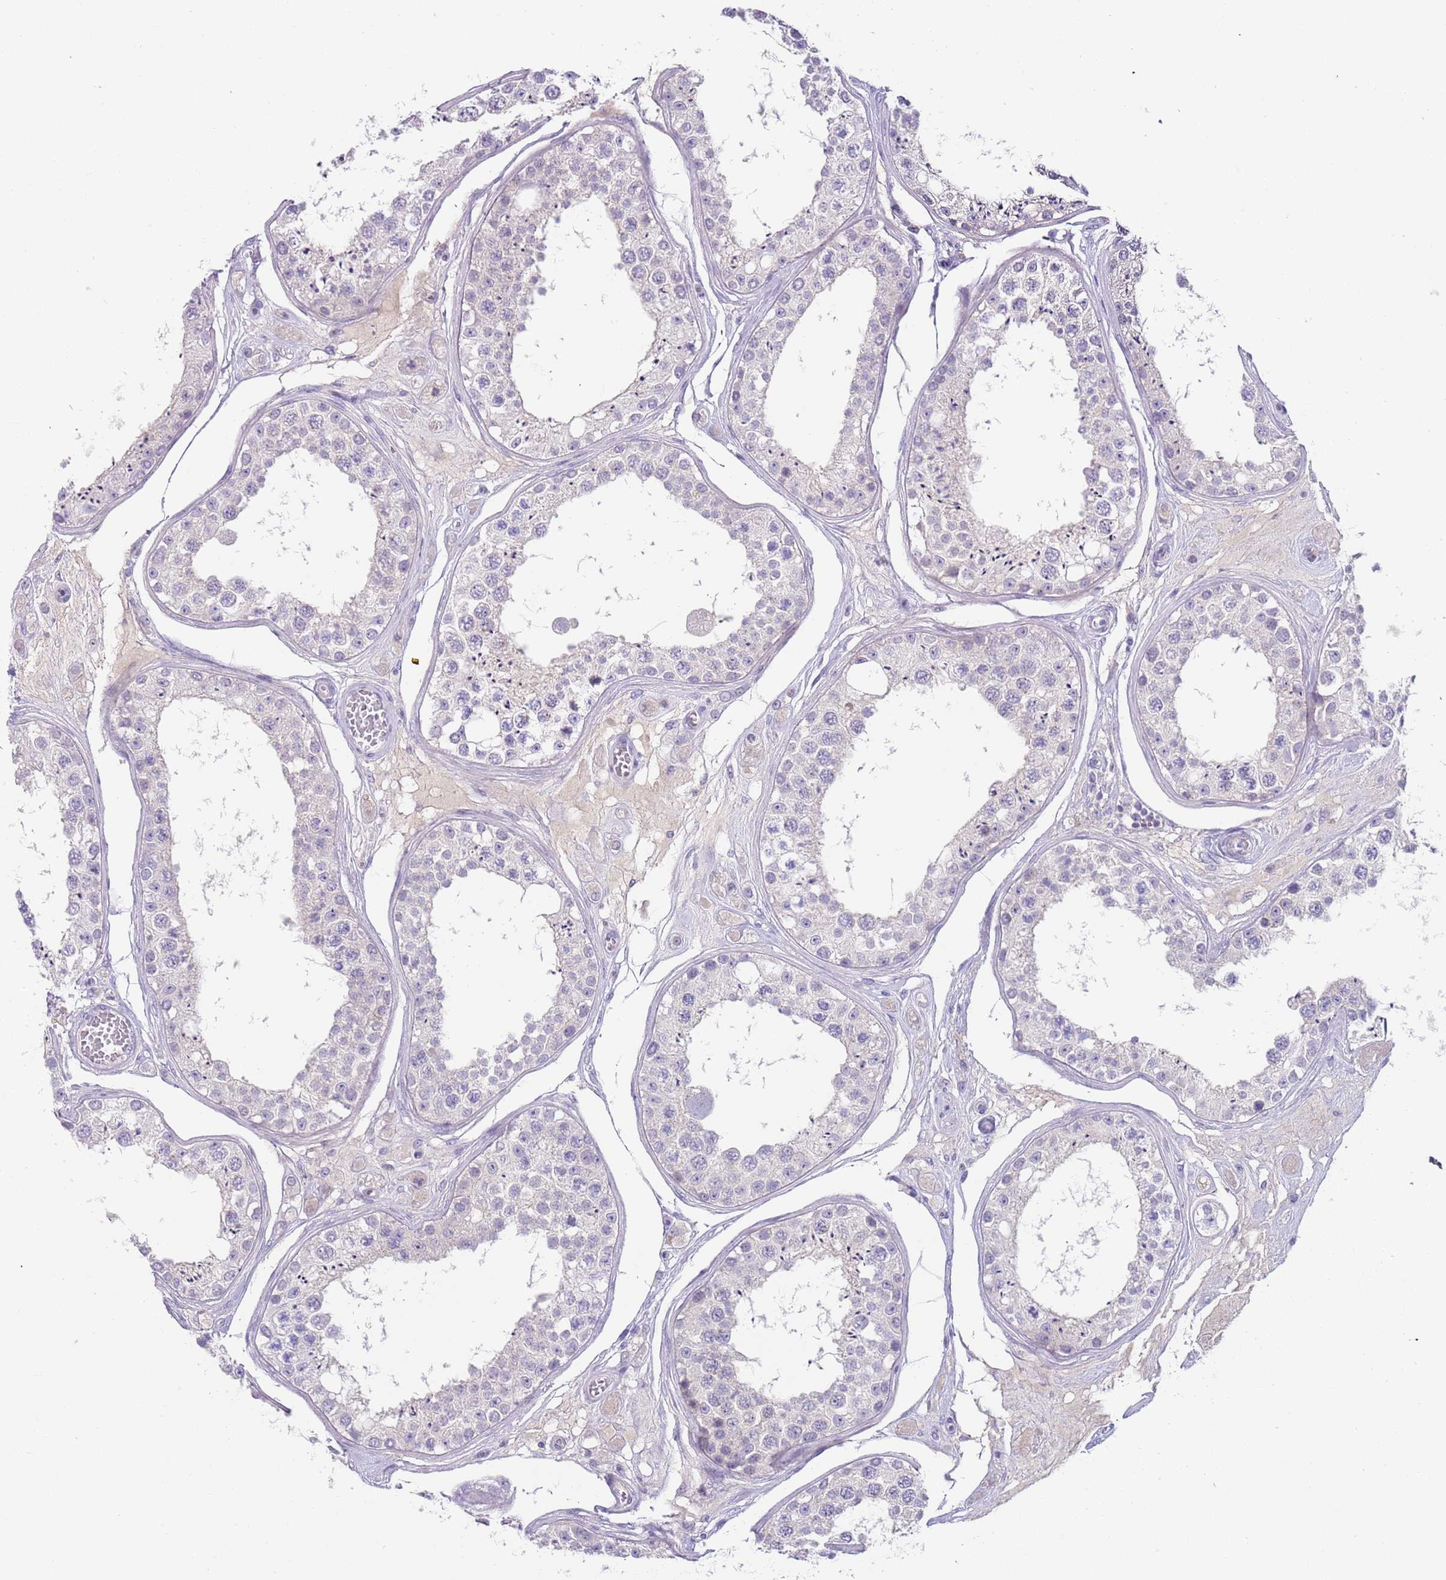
{"staining": {"intensity": "weak", "quantity": "<25%", "location": "cytoplasmic/membranous"}, "tissue": "testis", "cell_type": "Cells in seminiferous ducts", "image_type": "normal", "snomed": [{"axis": "morphology", "description": "Normal tissue, NOS"}, {"axis": "topography", "description": "Testis"}], "caption": "DAB immunohistochemical staining of benign human testis displays no significant expression in cells in seminiferous ducts. (Stains: DAB immunohistochemistry (IHC) with hematoxylin counter stain, Microscopy: brightfield microscopy at high magnification).", "gene": "C2CD3", "patient": {"sex": "male", "age": 25}}